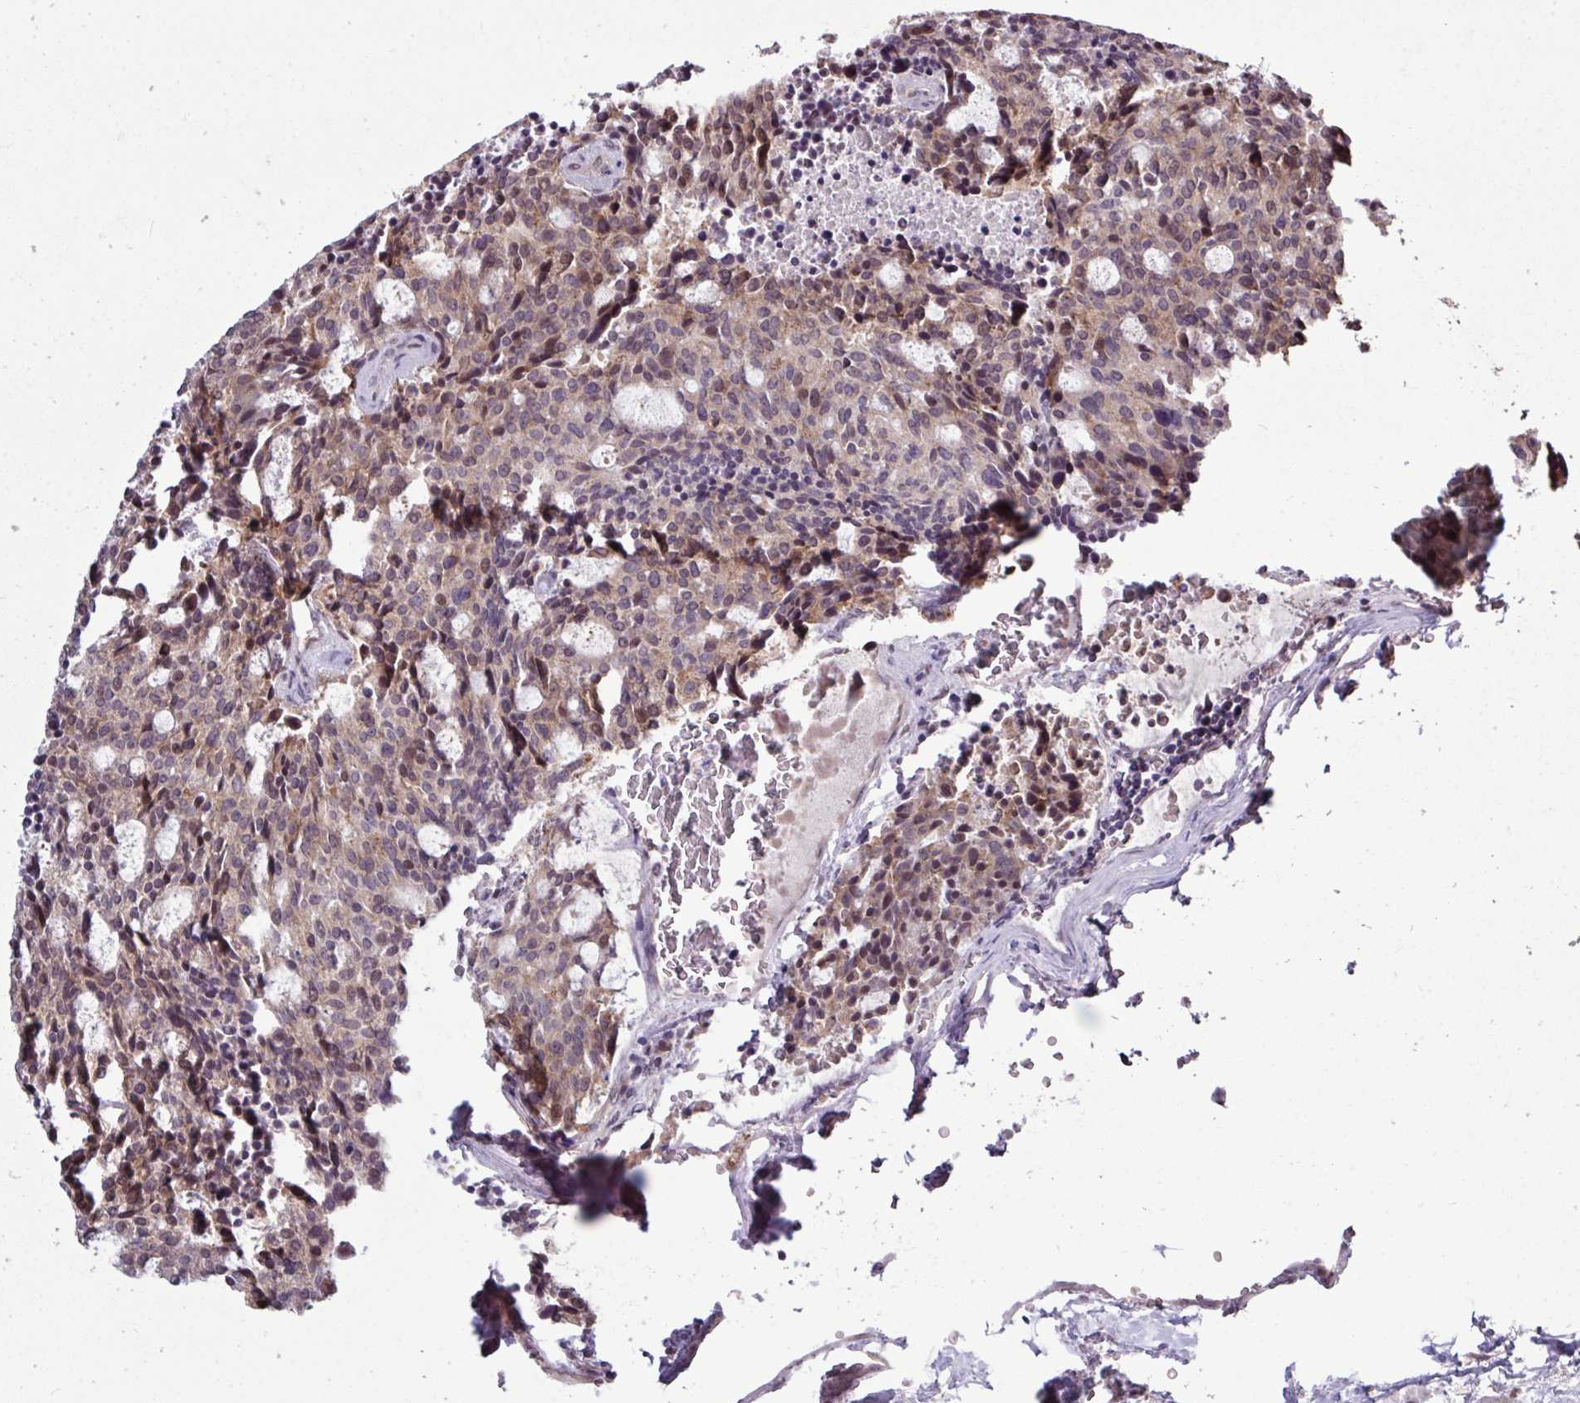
{"staining": {"intensity": "weak", "quantity": ">75%", "location": "cytoplasmic/membranous"}, "tissue": "carcinoid", "cell_type": "Tumor cells", "image_type": "cancer", "snomed": [{"axis": "morphology", "description": "Carcinoid, malignant, NOS"}, {"axis": "topography", "description": "Pancreas"}], "caption": "IHC of carcinoid exhibits low levels of weak cytoplasmic/membranous expression in about >75% of tumor cells.", "gene": "SKIC2", "patient": {"sex": "female", "age": 54}}